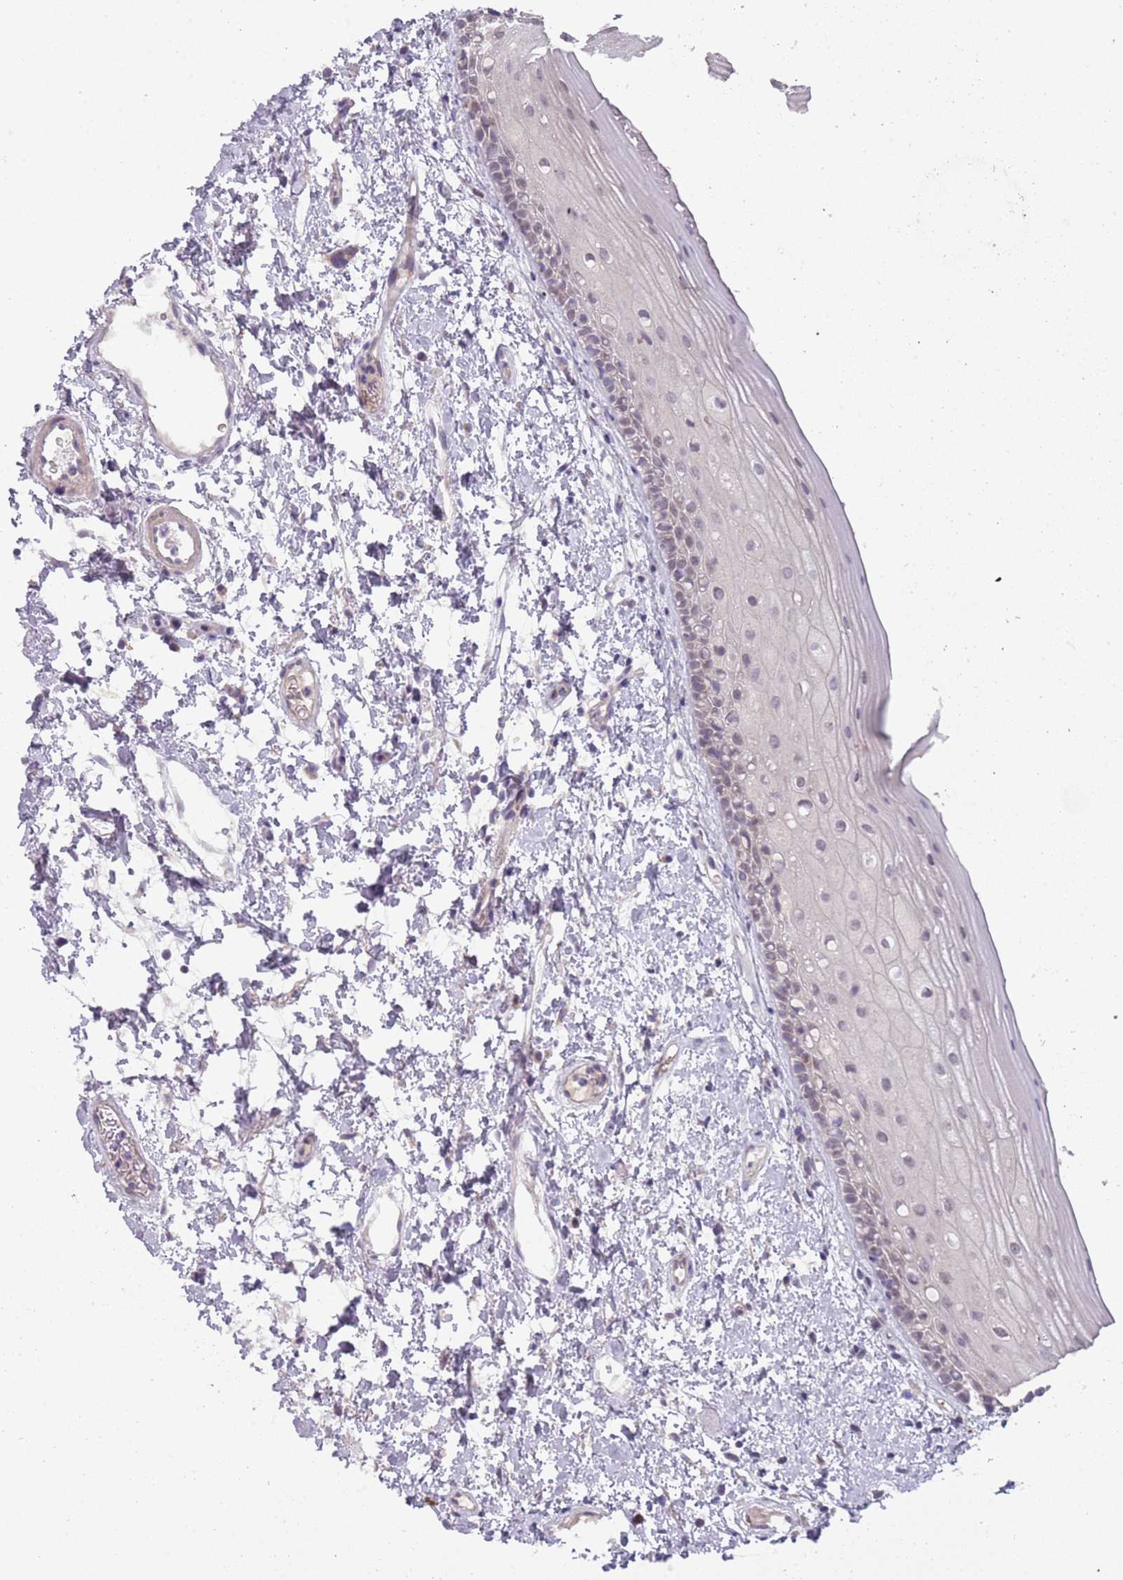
{"staining": {"intensity": "negative", "quantity": "none", "location": "none"}, "tissue": "oral mucosa", "cell_type": "Squamous epithelial cells", "image_type": "normal", "snomed": [{"axis": "morphology", "description": "Normal tissue, NOS"}, {"axis": "topography", "description": "Oral tissue"}], "caption": "Immunohistochemistry (IHC) micrograph of unremarkable oral mucosa: human oral mucosa stained with DAB (3,3'-diaminobenzidine) reveals no significant protein expression in squamous epithelial cells.", "gene": "PRAC1", "patient": {"sex": "female", "age": 76}}